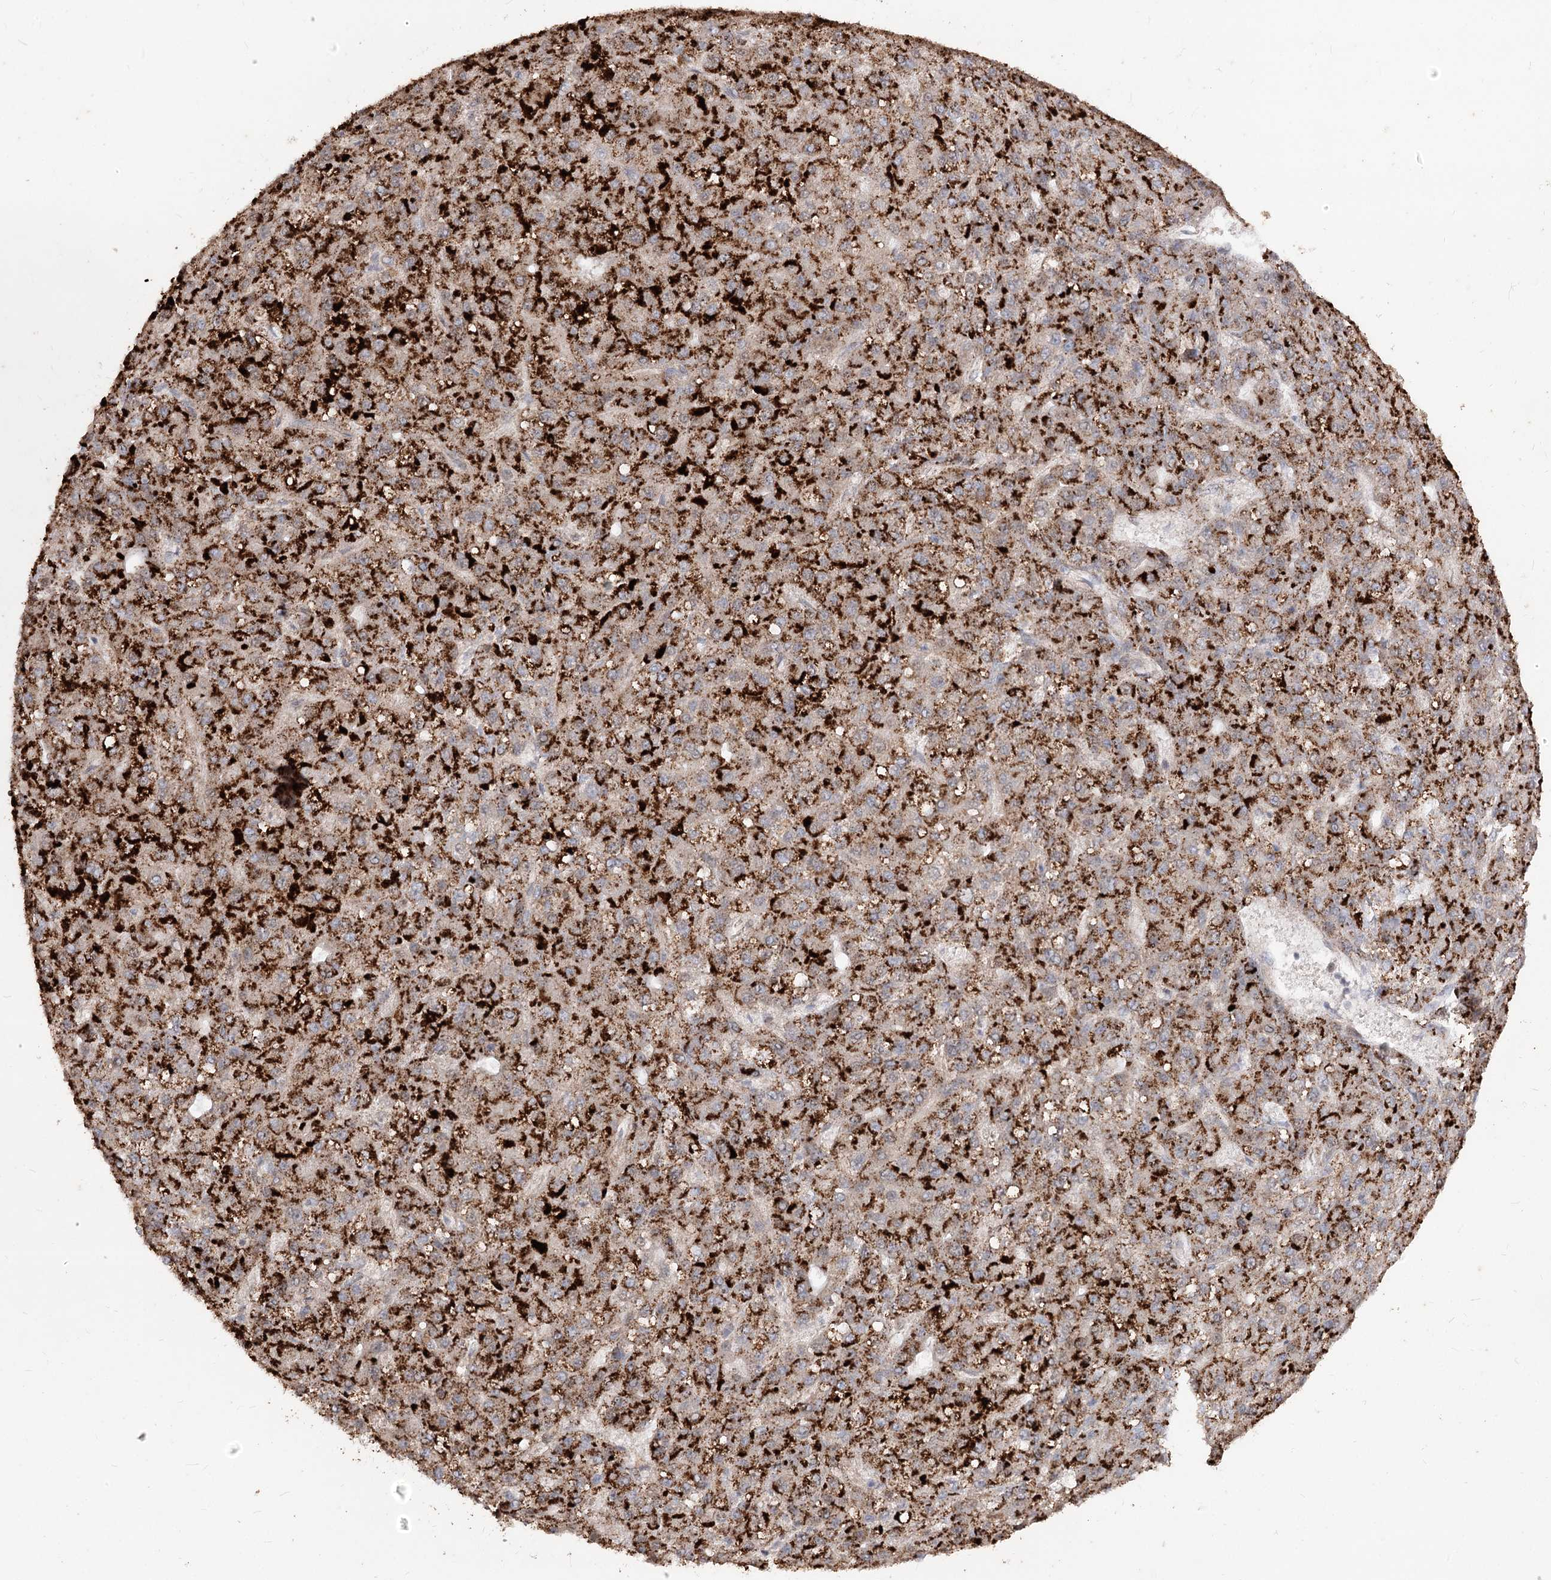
{"staining": {"intensity": "strong", "quantity": ">75%", "location": "cytoplasmic/membranous"}, "tissue": "liver cancer", "cell_type": "Tumor cells", "image_type": "cancer", "snomed": [{"axis": "morphology", "description": "Carcinoma, Hepatocellular, NOS"}, {"axis": "topography", "description": "Liver"}], "caption": "This photomicrograph demonstrates immunohistochemistry (IHC) staining of liver cancer, with high strong cytoplasmic/membranous staining in about >75% of tumor cells.", "gene": "ZSCAN23", "patient": {"sex": "male", "age": 67}}